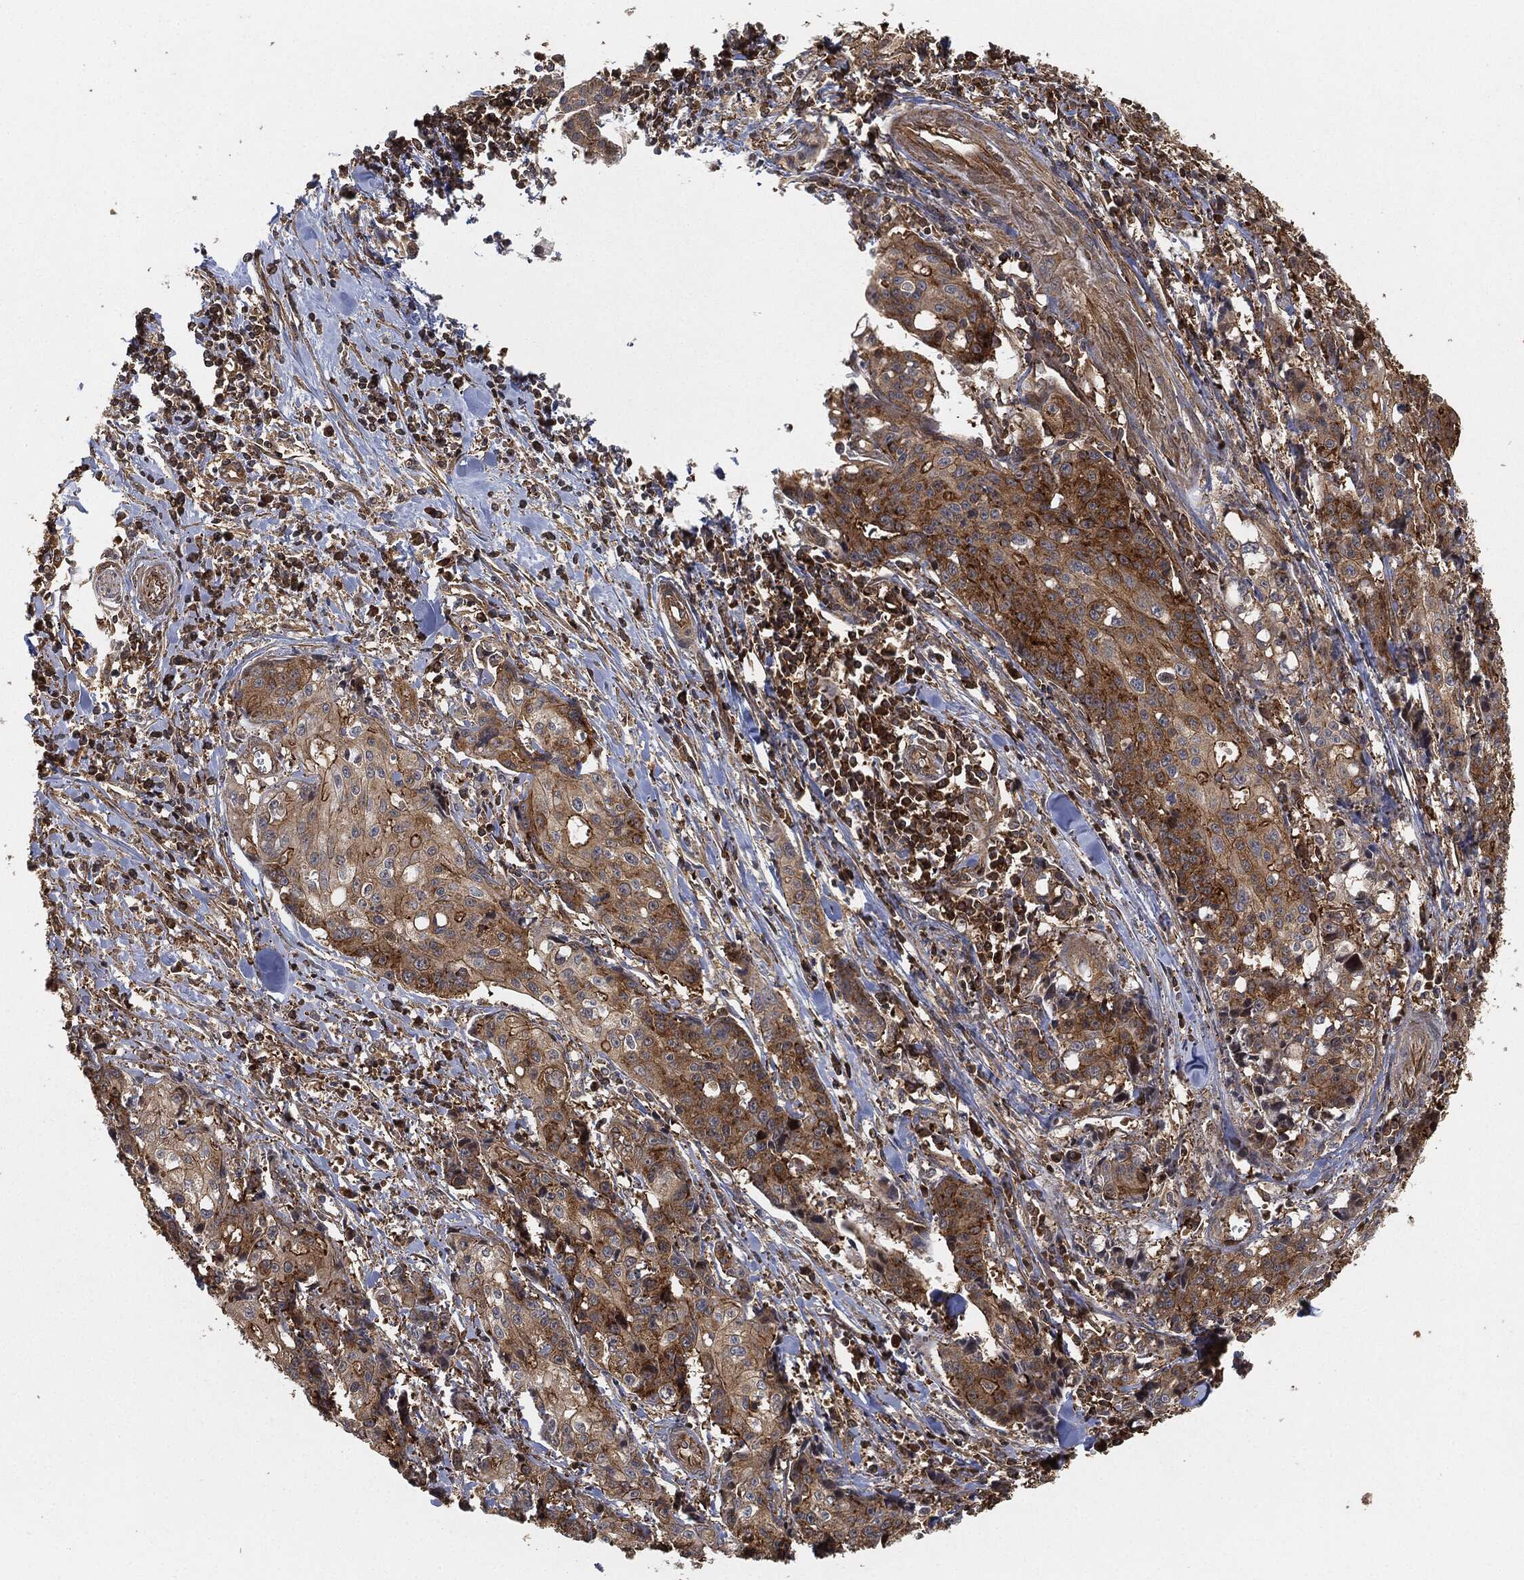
{"staining": {"intensity": "strong", "quantity": "25%-75%", "location": "cytoplasmic/membranous"}, "tissue": "pancreatic cancer", "cell_type": "Tumor cells", "image_type": "cancer", "snomed": [{"axis": "morphology", "description": "Adenocarcinoma, NOS"}, {"axis": "topography", "description": "Pancreas"}], "caption": "Immunohistochemistry (IHC) of human pancreatic adenocarcinoma exhibits high levels of strong cytoplasmic/membranous expression in approximately 25%-75% of tumor cells. (Brightfield microscopy of DAB IHC at high magnification).", "gene": "TPT1", "patient": {"sex": "male", "age": 64}}